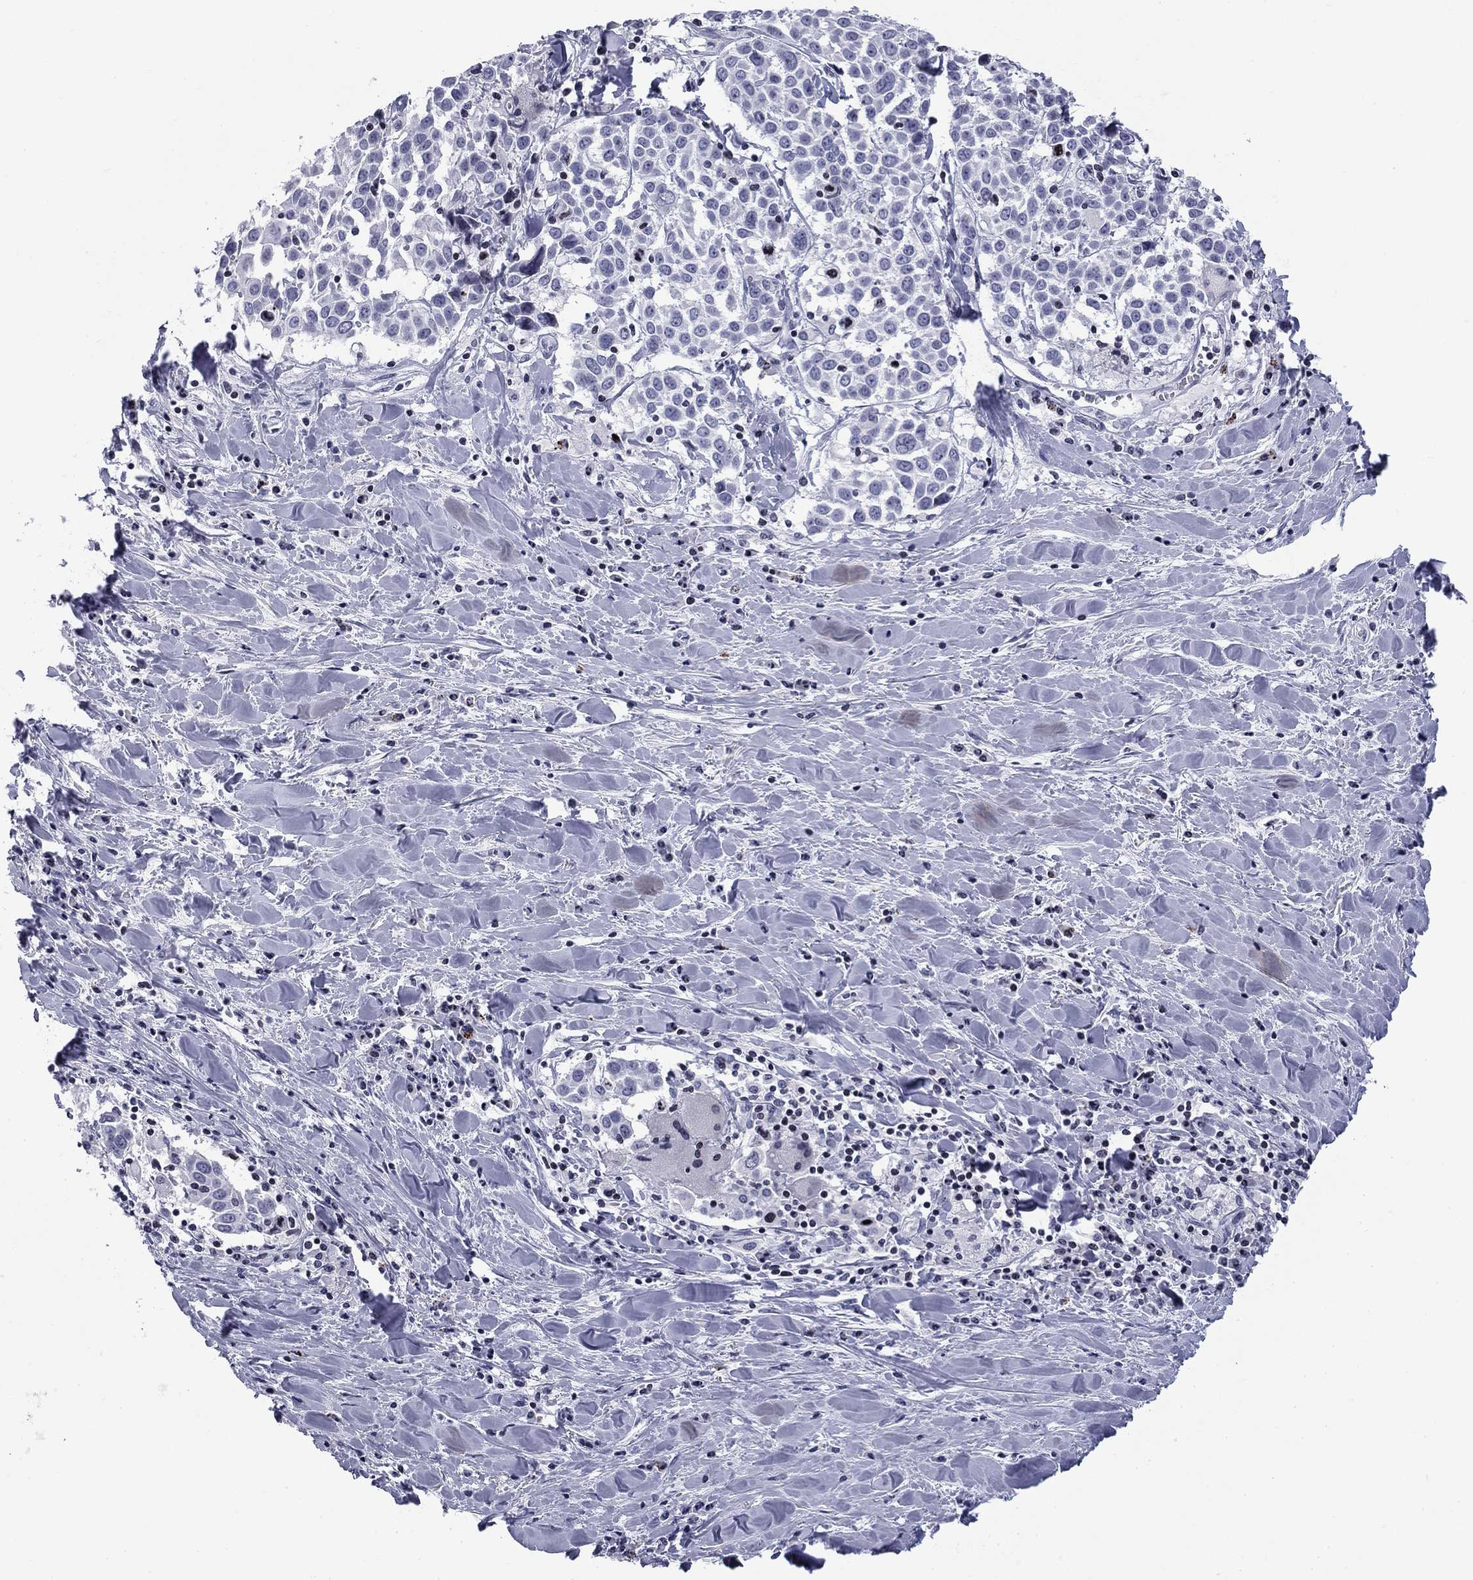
{"staining": {"intensity": "negative", "quantity": "none", "location": "none"}, "tissue": "lung cancer", "cell_type": "Tumor cells", "image_type": "cancer", "snomed": [{"axis": "morphology", "description": "Squamous cell carcinoma, NOS"}, {"axis": "topography", "description": "Lung"}], "caption": "Tumor cells show no significant staining in lung cancer.", "gene": "CCDC144A", "patient": {"sex": "male", "age": 57}}